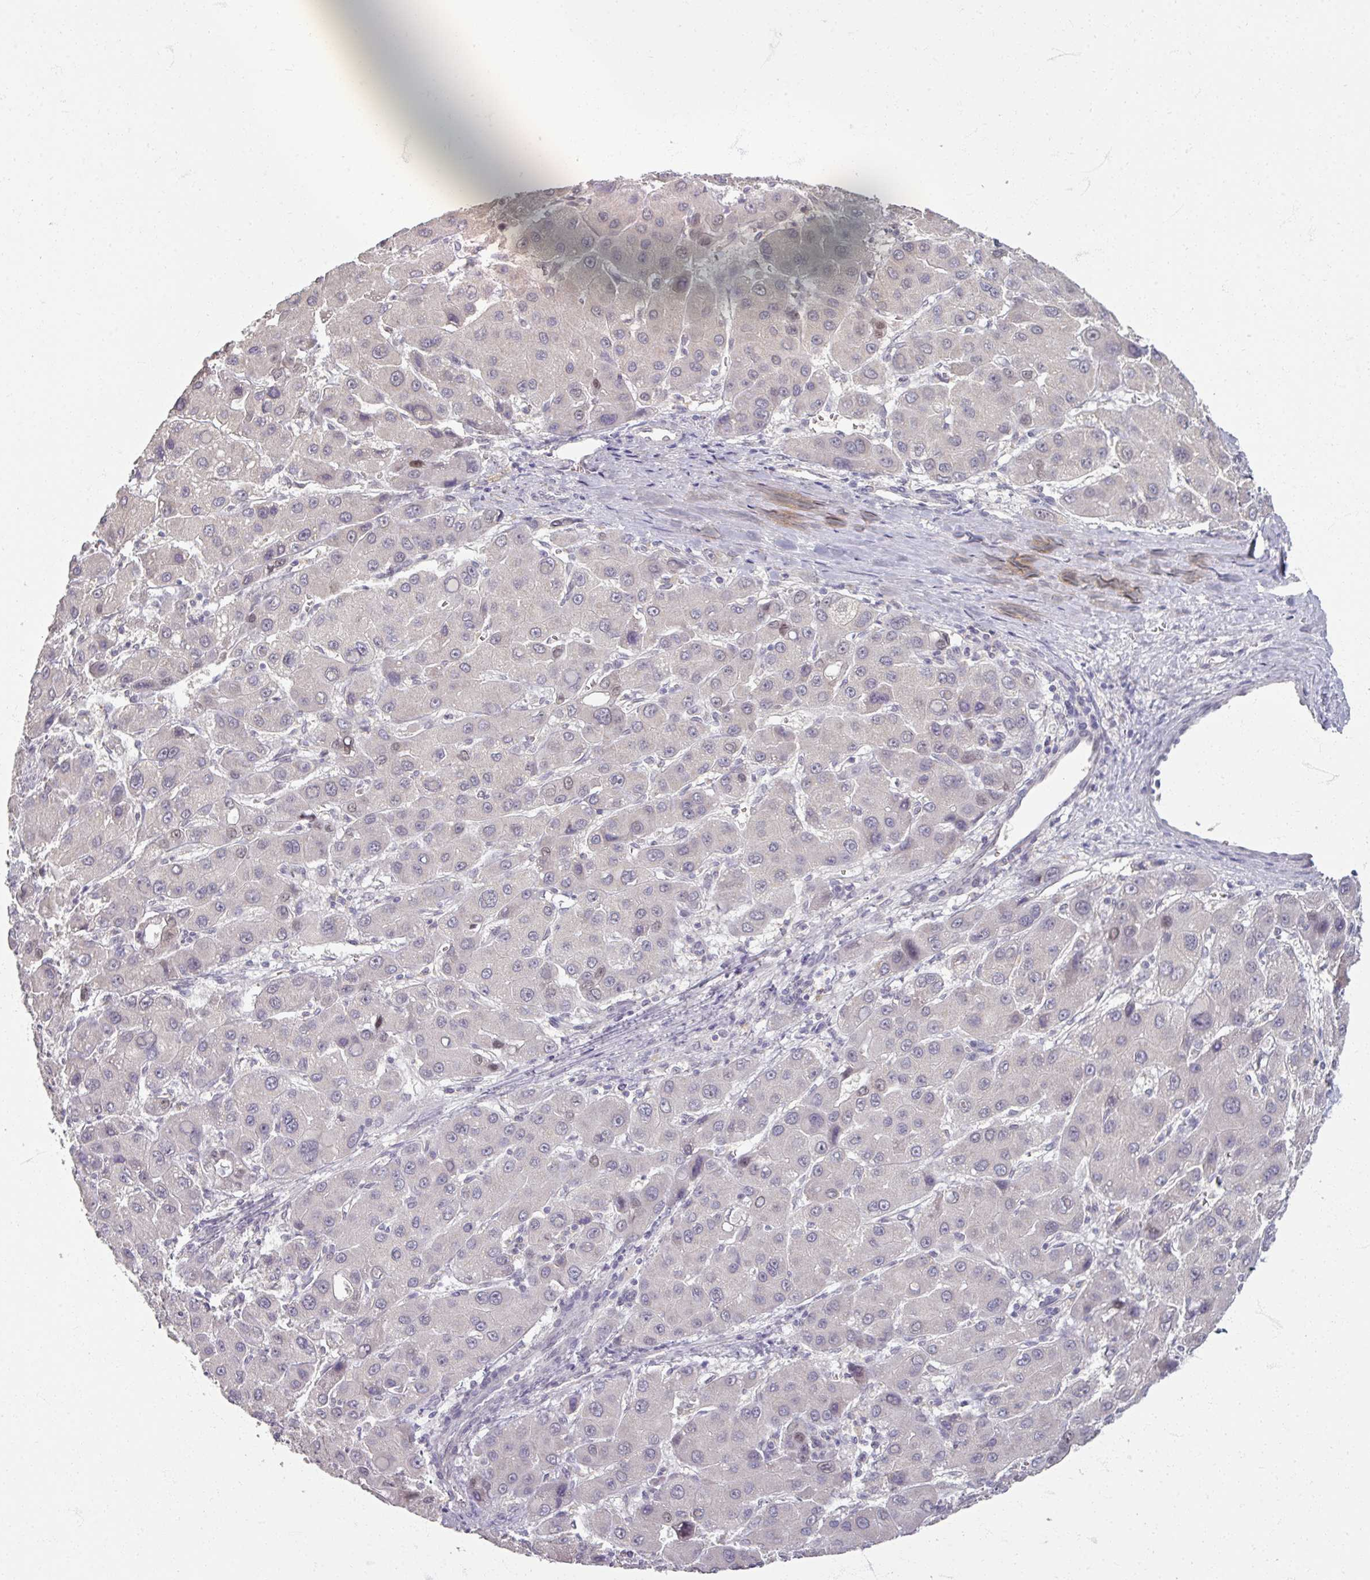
{"staining": {"intensity": "negative", "quantity": "none", "location": "none"}, "tissue": "liver cancer", "cell_type": "Tumor cells", "image_type": "cancer", "snomed": [{"axis": "morphology", "description": "Carcinoma, Hepatocellular, NOS"}, {"axis": "topography", "description": "Liver"}], "caption": "Immunohistochemistry of human liver cancer displays no expression in tumor cells.", "gene": "SOX11", "patient": {"sex": "male", "age": 55}}